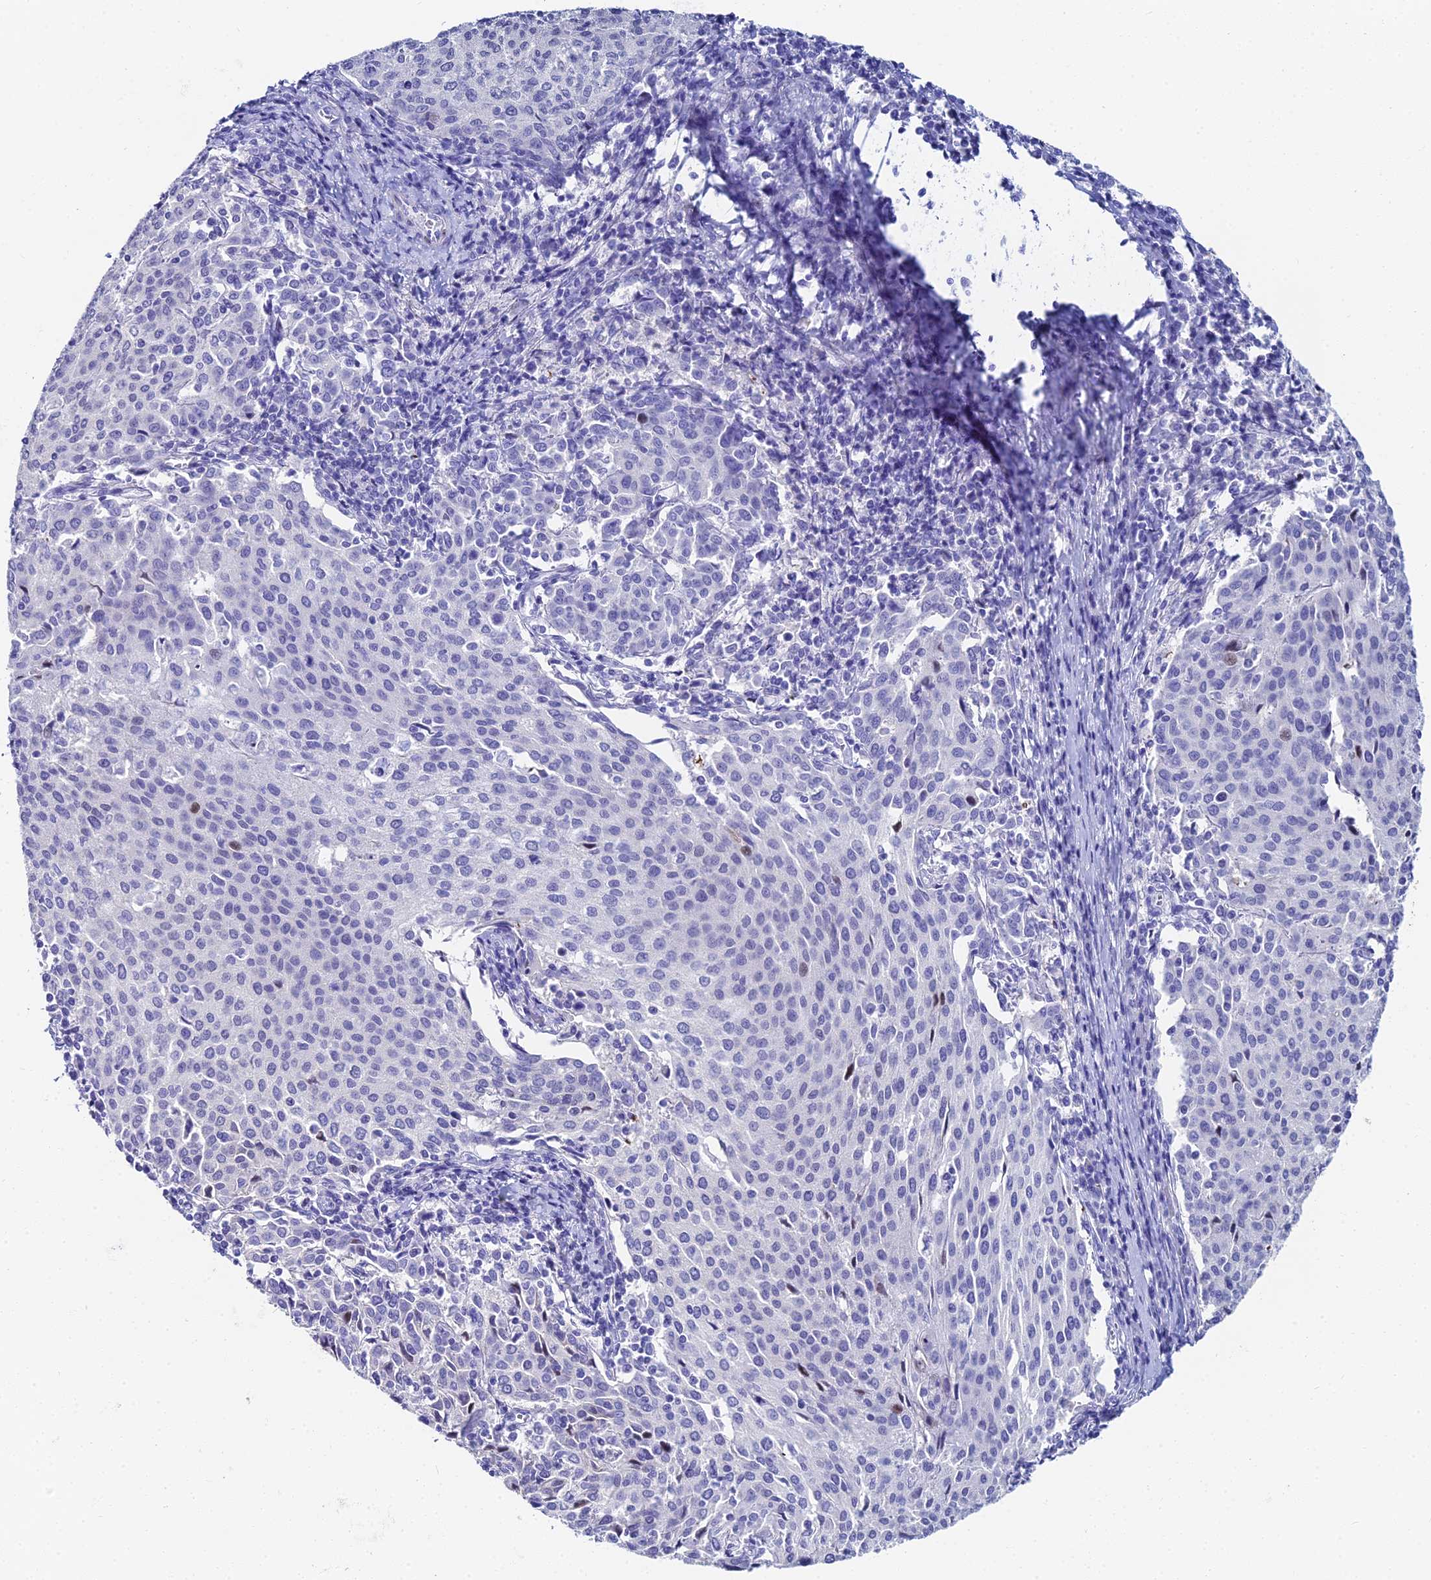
{"staining": {"intensity": "negative", "quantity": "none", "location": "none"}, "tissue": "cervical cancer", "cell_type": "Tumor cells", "image_type": "cancer", "snomed": [{"axis": "morphology", "description": "Squamous cell carcinoma, NOS"}, {"axis": "topography", "description": "Cervix"}], "caption": "Tumor cells are negative for brown protein staining in cervical cancer (squamous cell carcinoma).", "gene": "HSPA1L", "patient": {"sex": "female", "age": 46}}